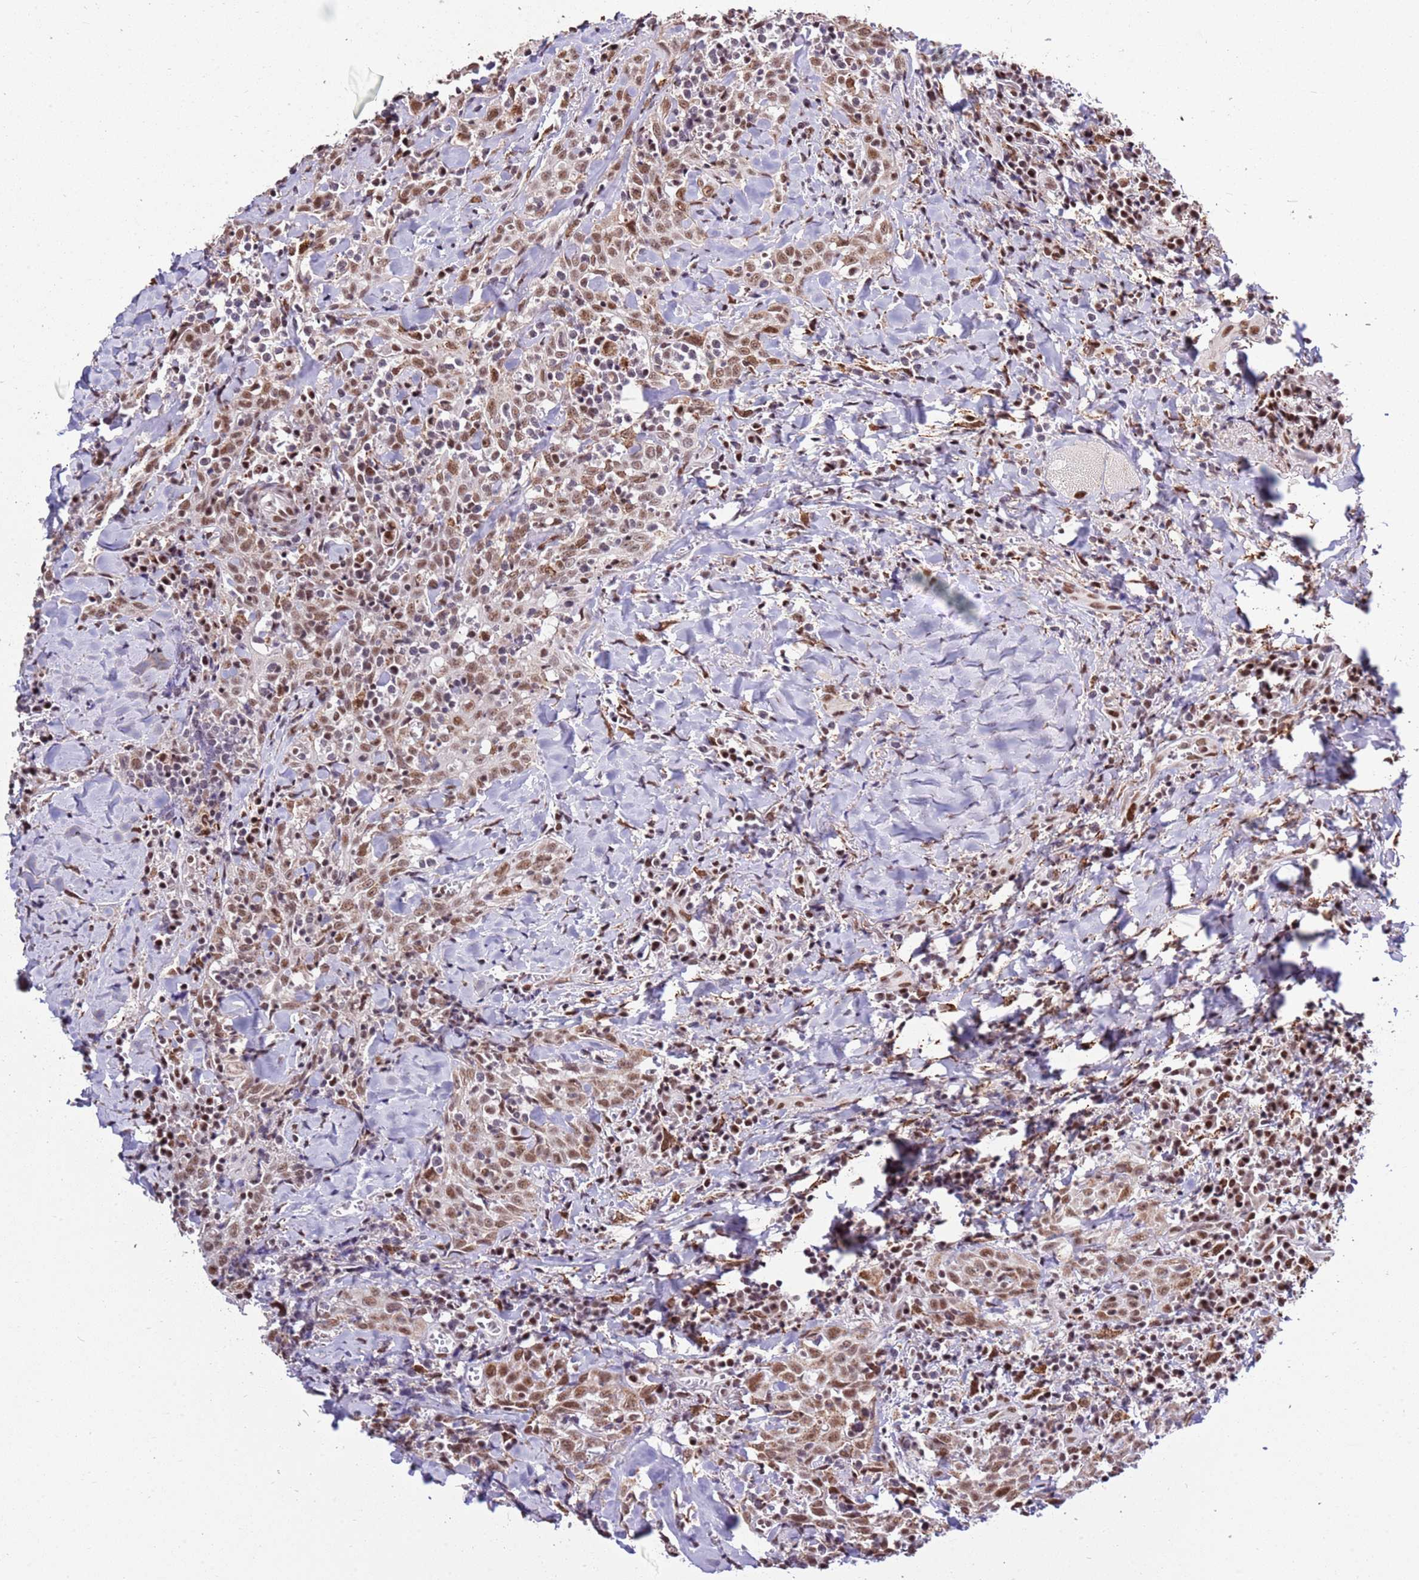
{"staining": {"intensity": "moderate", "quantity": ">75%", "location": "nuclear"}, "tissue": "head and neck cancer", "cell_type": "Tumor cells", "image_type": "cancer", "snomed": [{"axis": "morphology", "description": "Squamous cell carcinoma, NOS"}, {"axis": "topography", "description": "Head-Neck"}], "caption": "Protein analysis of head and neck squamous cell carcinoma tissue demonstrates moderate nuclear staining in about >75% of tumor cells. (brown staining indicates protein expression, while blue staining denotes nuclei).", "gene": "AKAP8L", "patient": {"sex": "female", "age": 70}}